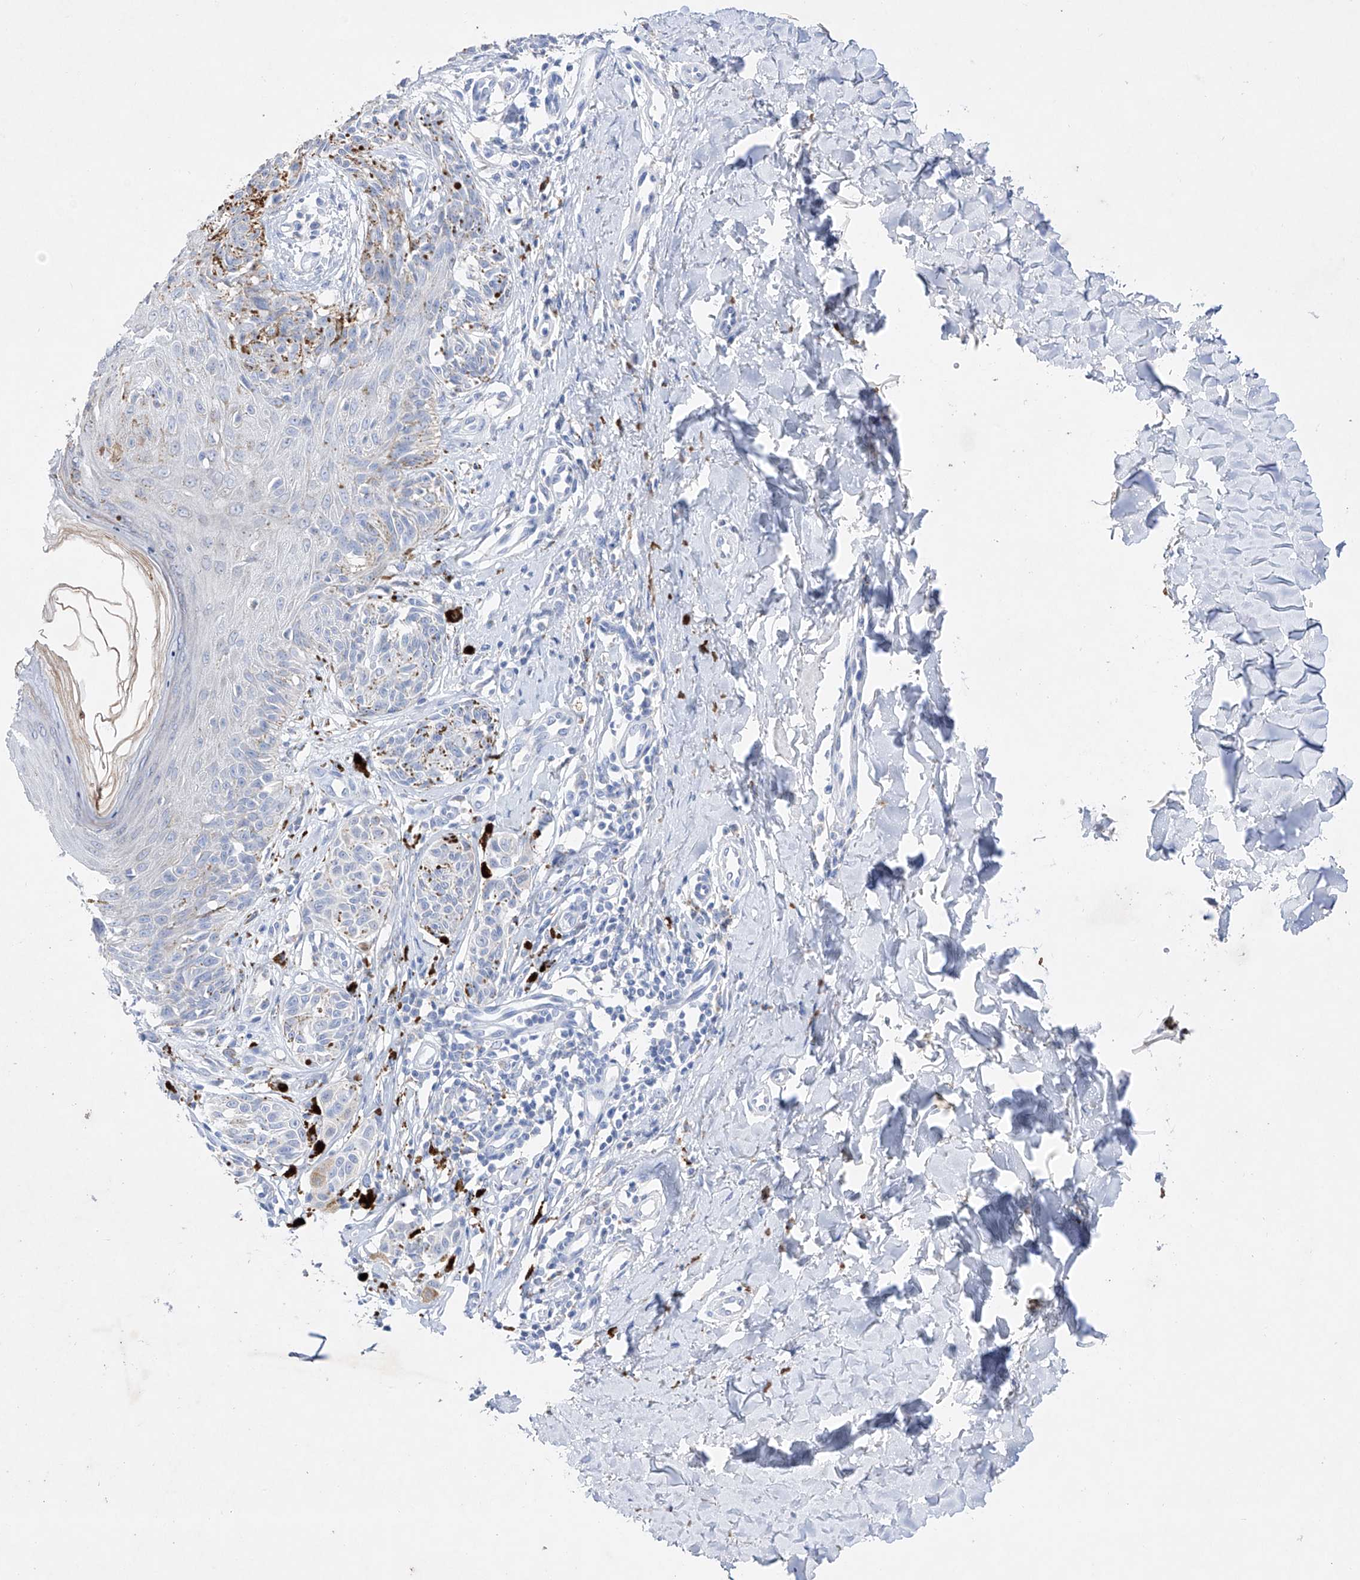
{"staining": {"intensity": "negative", "quantity": "none", "location": "none"}, "tissue": "melanoma", "cell_type": "Tumor cells", "image_type": "cancer", "snomed": [{"axis": "morphology", "description": "Malignant melanoma, NOS"}, {"axis": "topography", "description": "Skin"}], "caption": "This is a micrograph of immunohistochemistry staining of melanoma, which shows no staining in tumor cells. Nuclei are stained in blue.", "gene": "TM7SF2", "patient": {"sex": "male", "age": 53}}